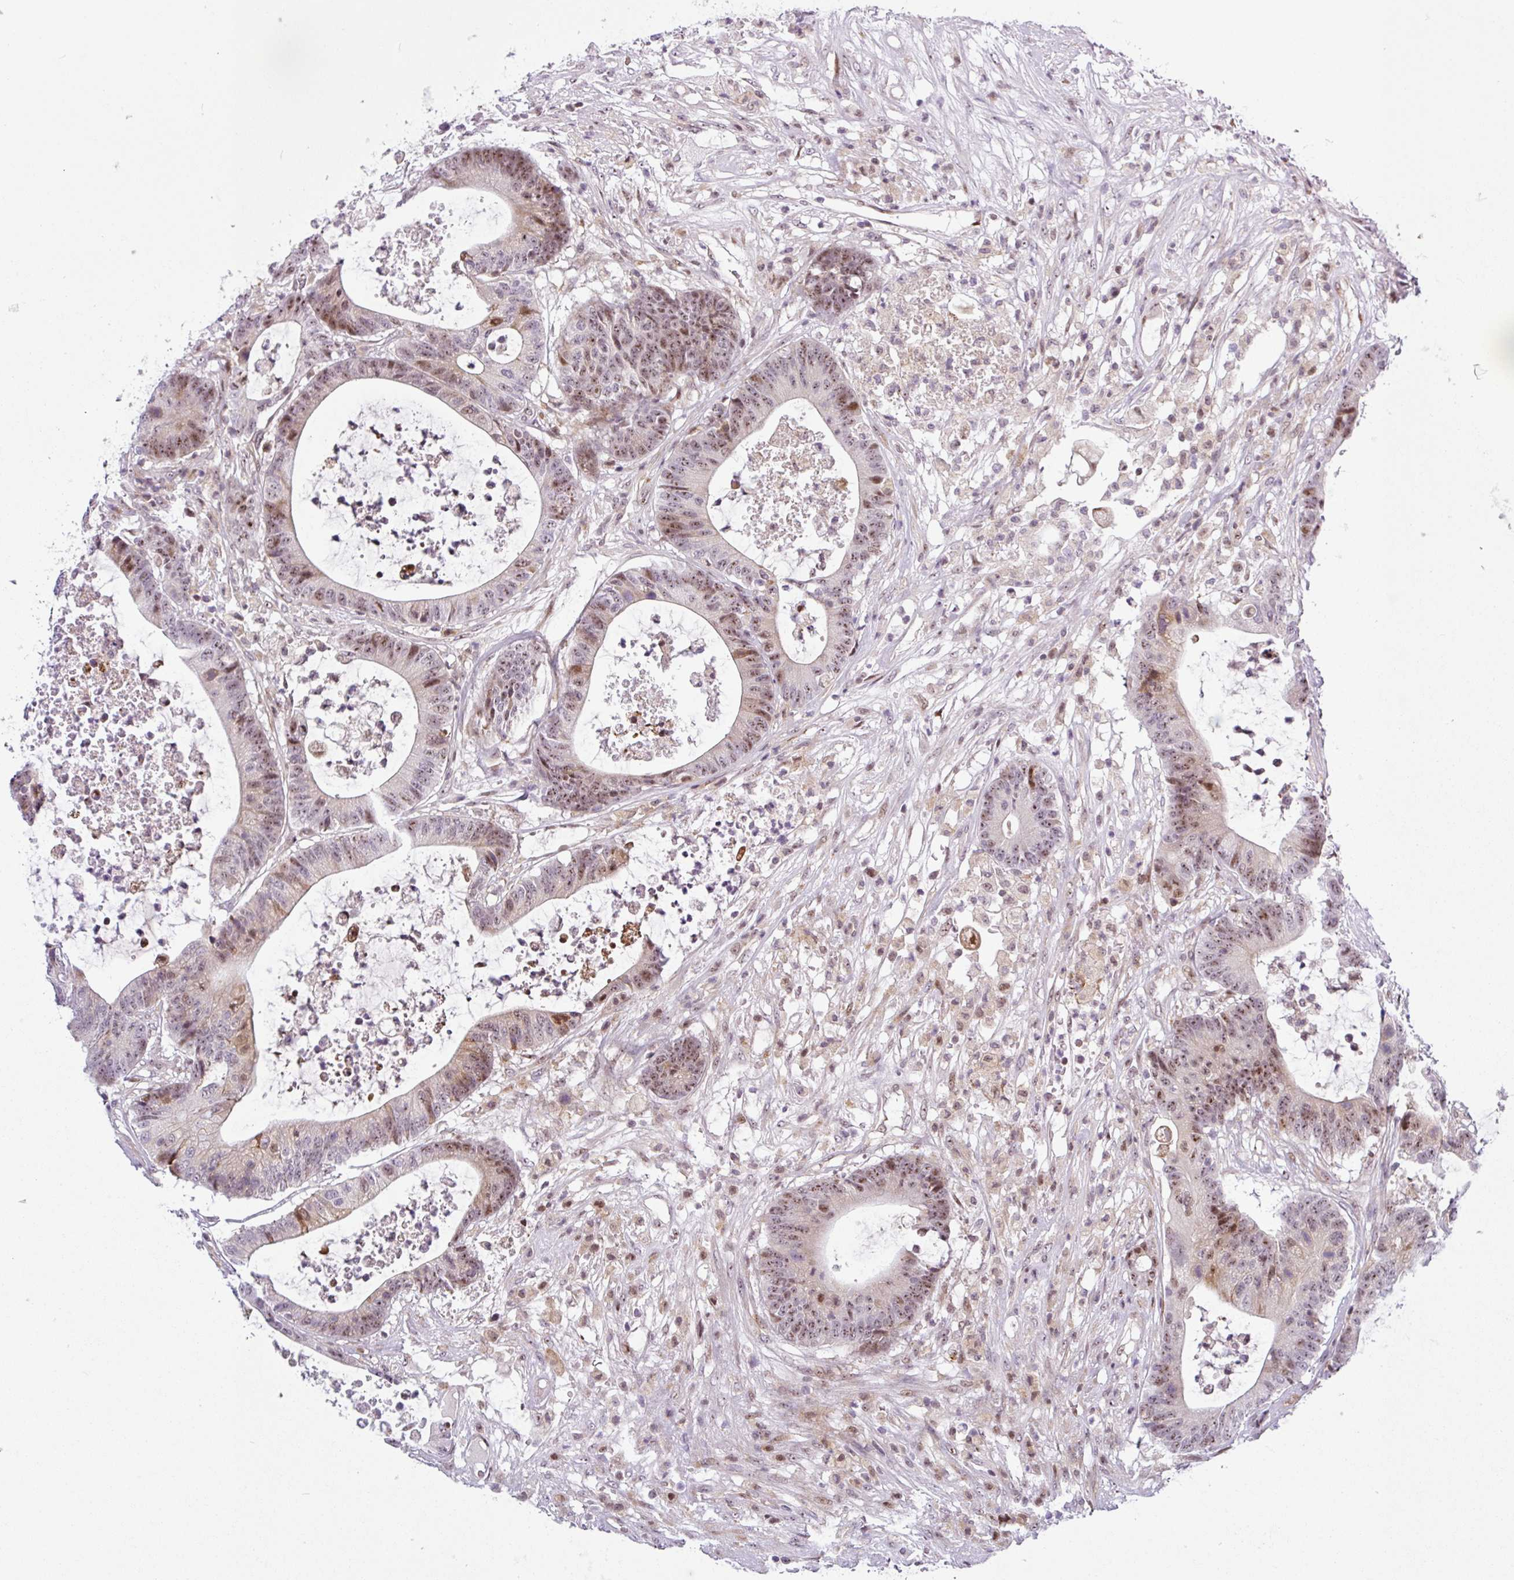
{"staining": {"intensity": "moderate", "quantity": "25%-75%", "location": "nuclear"}, "tissue": "colorectal cancer", "cell_type": "Tumor cells", "image_type": "cancer", "snomed": [{"axis": "morphology", "description": "Adenocarcinoma, NOS"}, {"axis": "topography", "description": "Colon"}], "caption": "IHC image of neoplastic tissue: human colorectal cancer (adenocarcinoma) stained using IHC demonstrates medium levels of moderate protein expression localized specifically in the nuclear of tumor cells, appearing as a nuclear brown color.", "gene": "NDUFB2", "patient": {"sex": "female", "age": 84}}